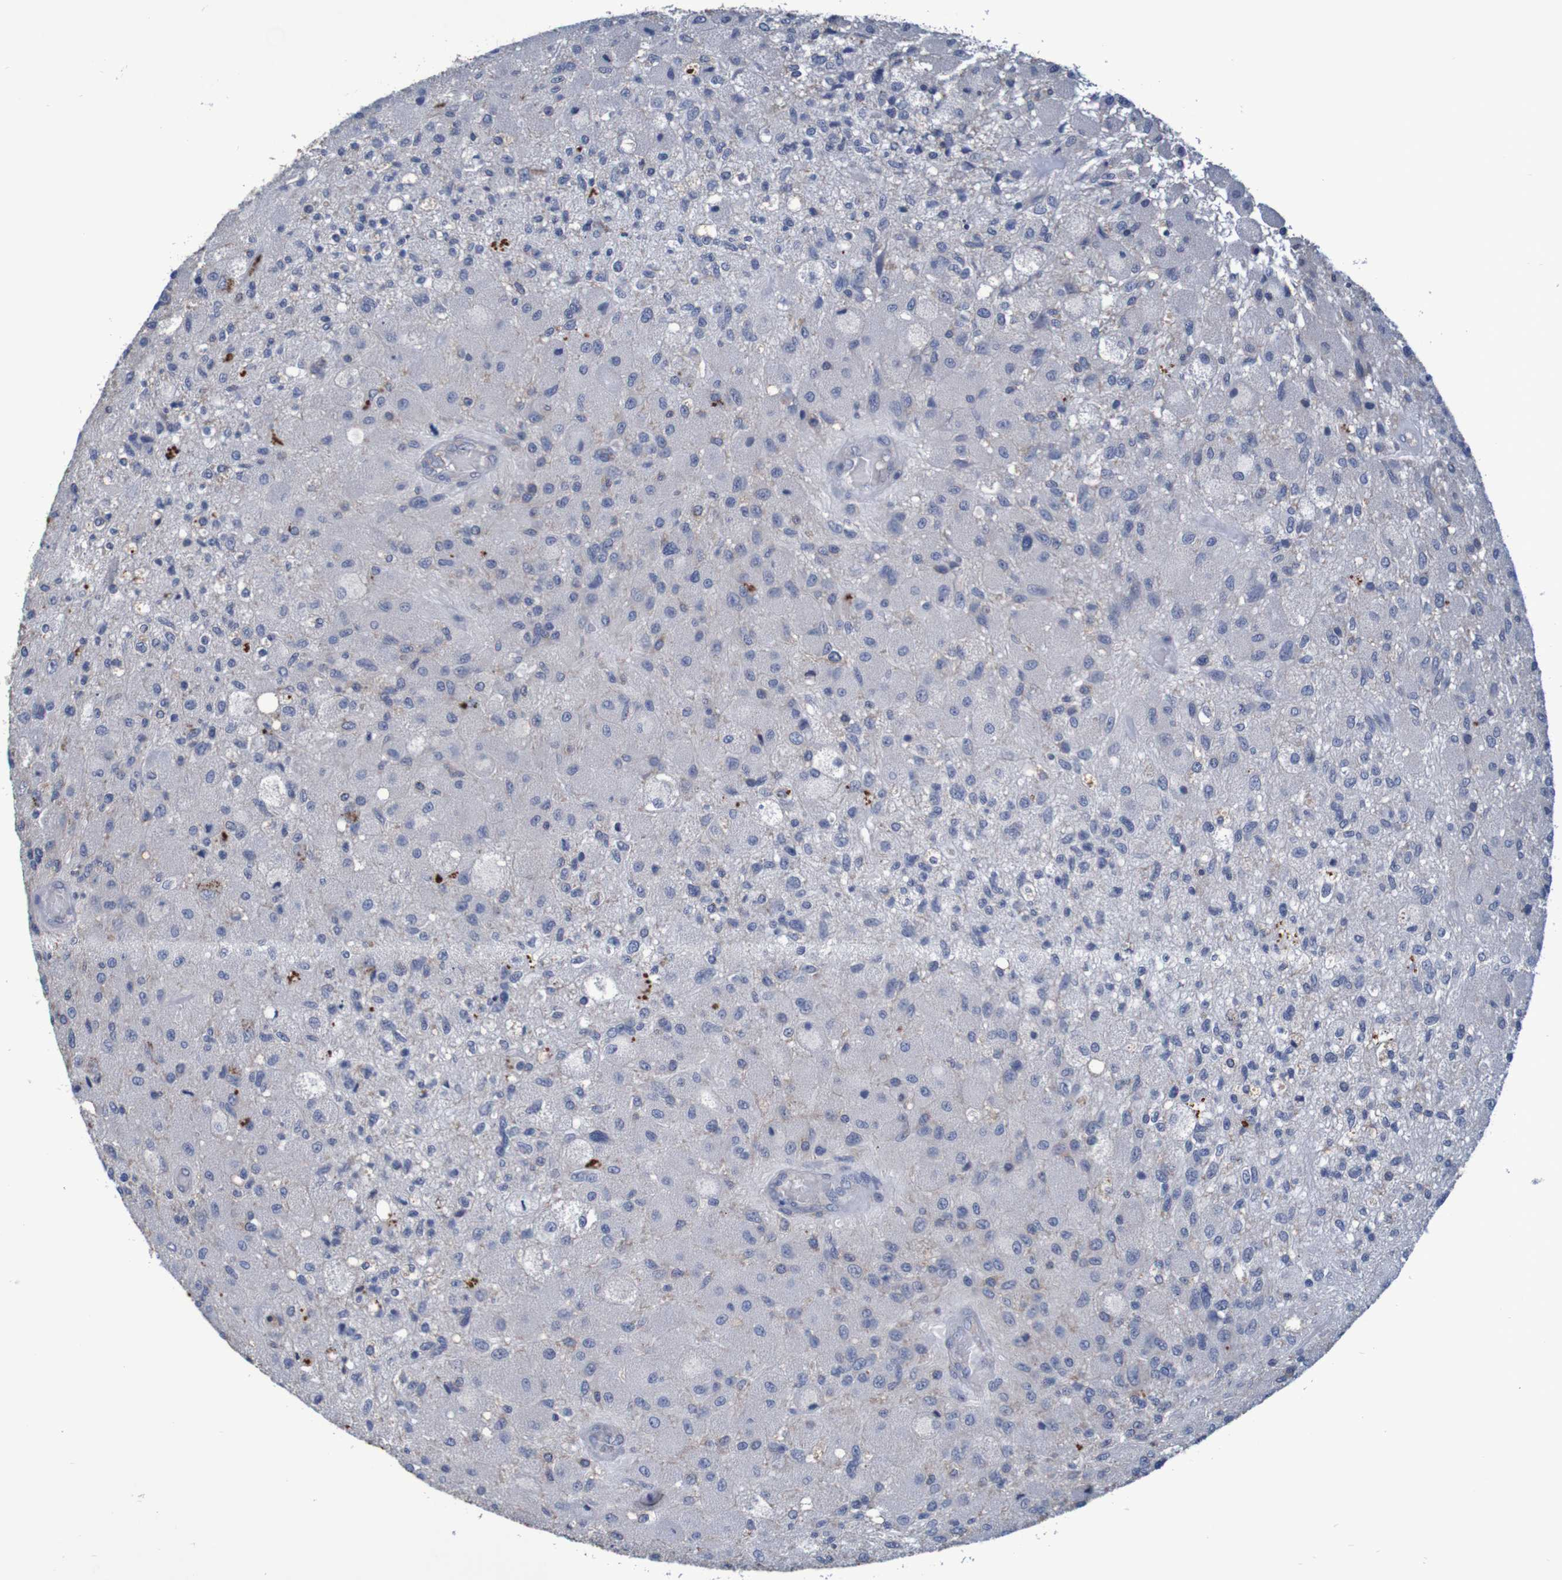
{"staining": {"intensity": "weak", "quantity": "<25%", "location": "cytoplasmic/membranous"}, "tissue": "glioma", "cell_type": "Tumor cells", "image_type": "cancer", "snomed": [{"axis": "morphology", "description": "Normal tissue, NOS"}, {"axis": "morphology", "description": "Glioma, malignant, High grade"}, {"axis": "topography", "description": "Cerebral cortex"}], "caption": "Immunohistochemical staining of human malignant high-grade glioma exhibits no significant expression in tumor cells.", "gene": "LTA", "patient": {"sex": "male", "age": 77}}